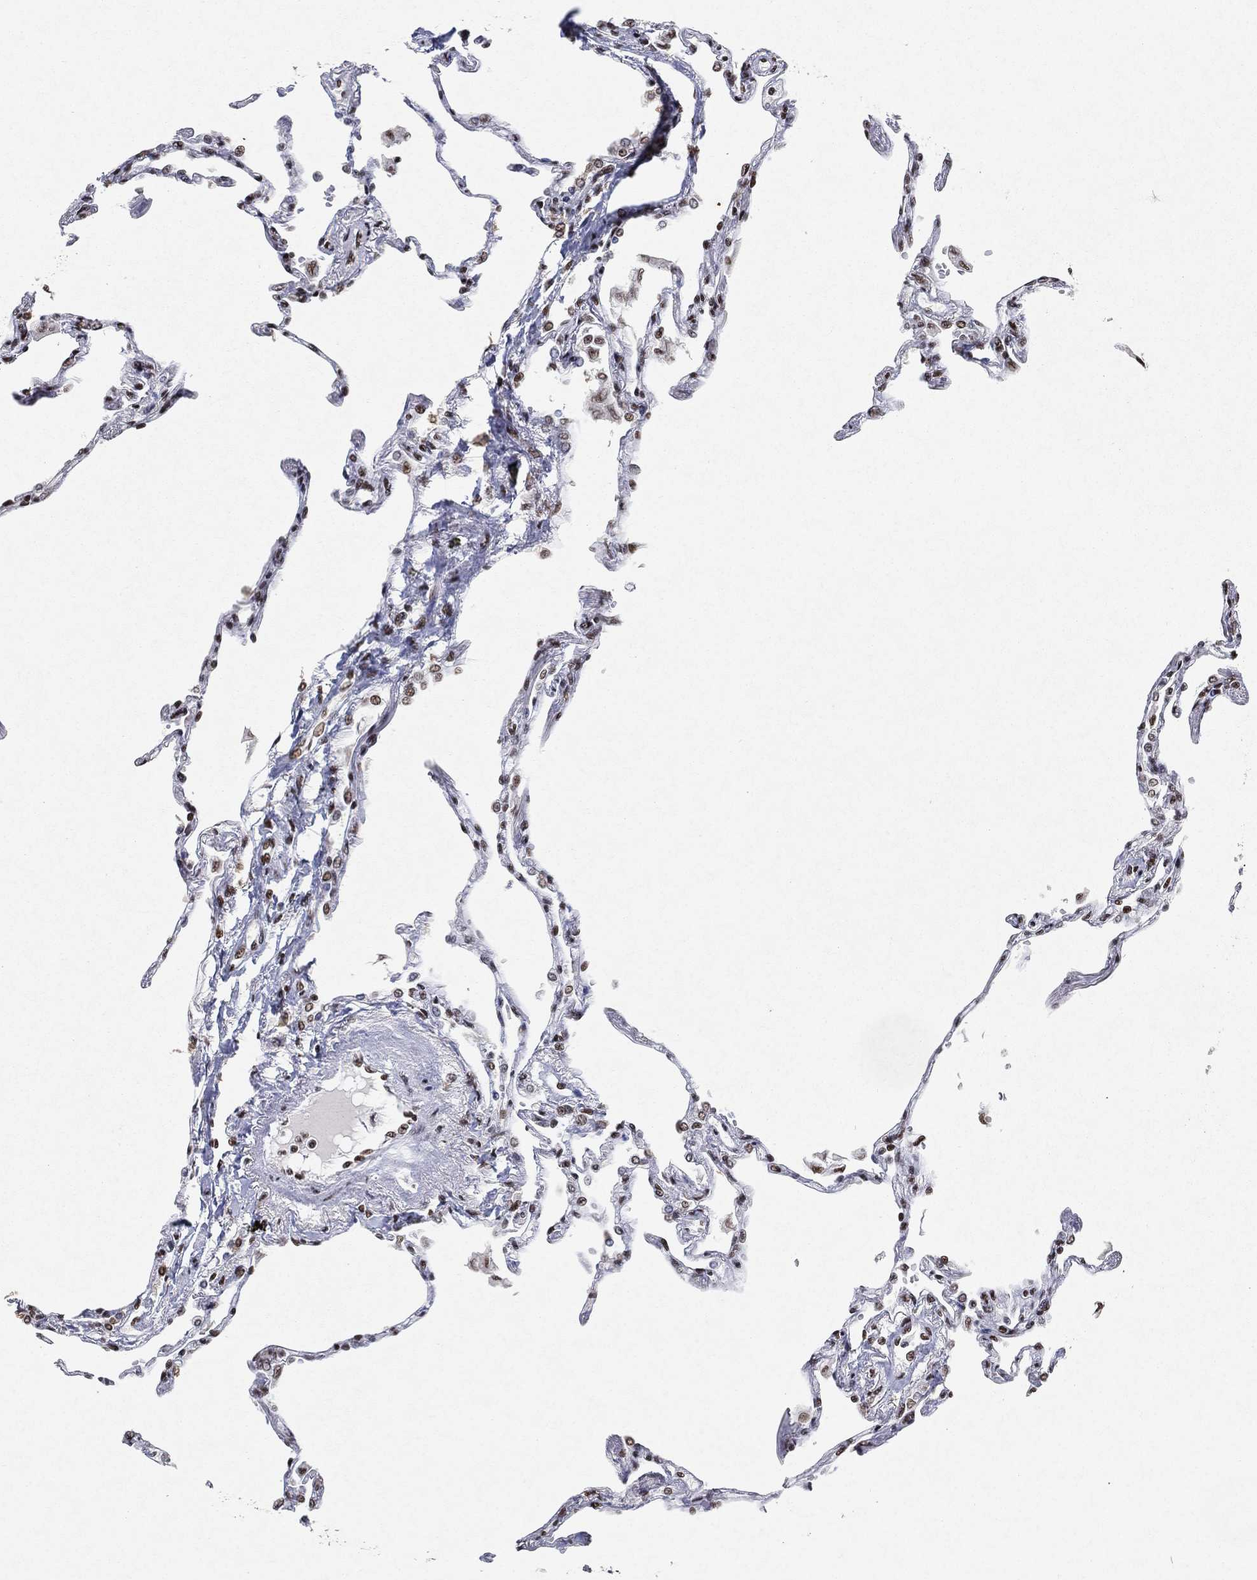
{"staining": {"intensity": "strong", "quantity": ">75%", "location": "nuclear"}, "tissue": "lung", "cell_type": "Alveolar cells", "image_type": "normal", "snomed": [{"axis": "morphology", "description": "Normal tissue, NOS"}, {"axis": "topography", "description": "Lung"}], "caption": "About >75% of alveolar cells in unremarkable lung exhibit strong nuclear protein staining as visualized by brown immunohistochemical staining.", "gene": "DDX27", "patient": {"sex": "male", "age": 78}}